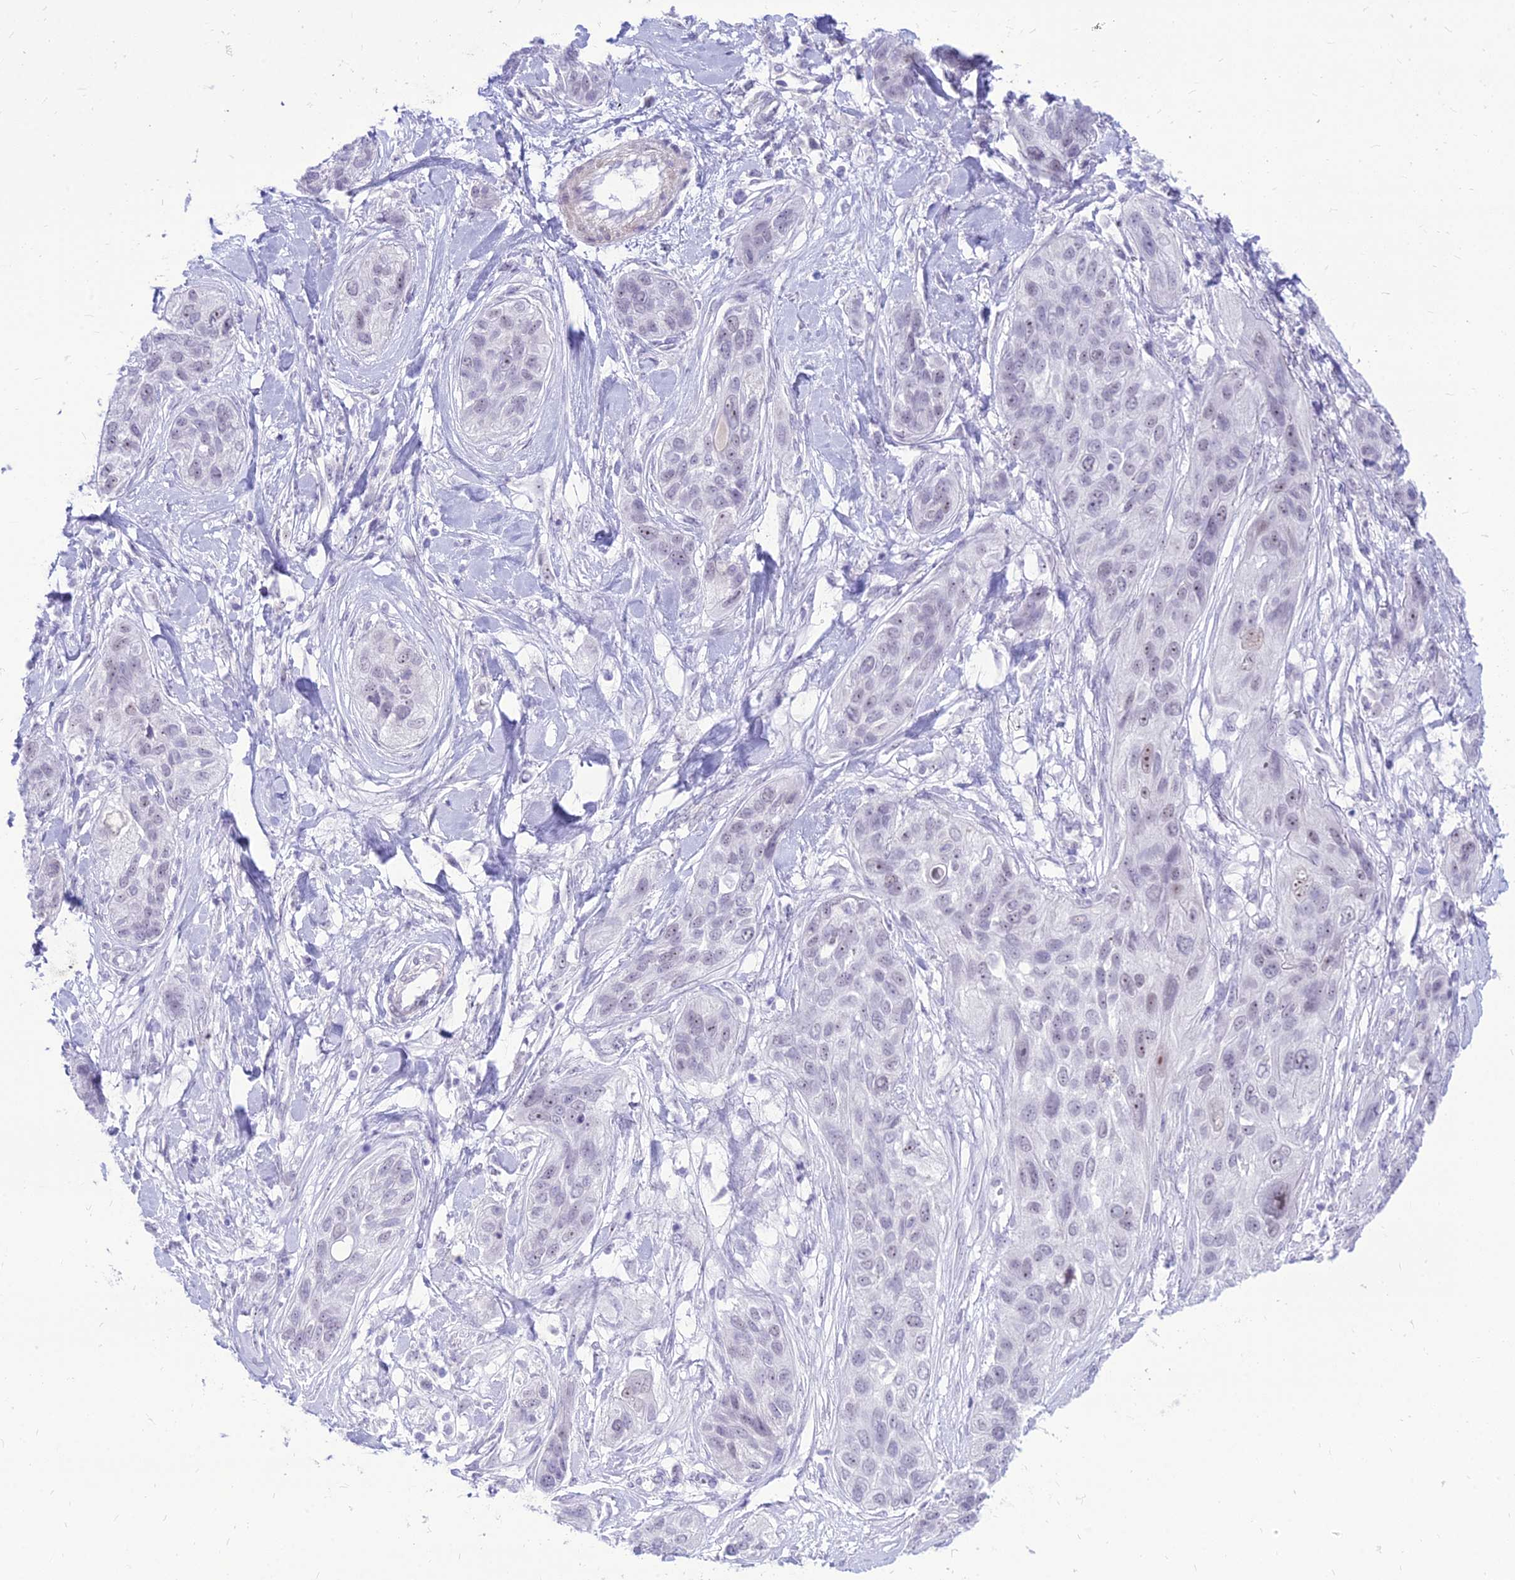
{"staining": {"intensity": "weak", "quantity": "<25%", "location": "nuclear"}, "tissue": "lung cancer", "cell_type": "Tumor cells", "image_type": "cancer", "snomed": [{"axis": "morphology", "description": "Squamous cell carcinoma, NOS"}, {"axis": "topography", "description": "Lung"}], "caption": "High power microscopy photomicrograph of an immunohistochemistry histopathology image of lung squamous cell carcinoma, revealing no significant expression in tumor cells. (DAB immunohistochemistry visualized using brightfield microscopy, high magnification).", "gene": "DHX40", "patient": {"sex": "female", "age": 70}}